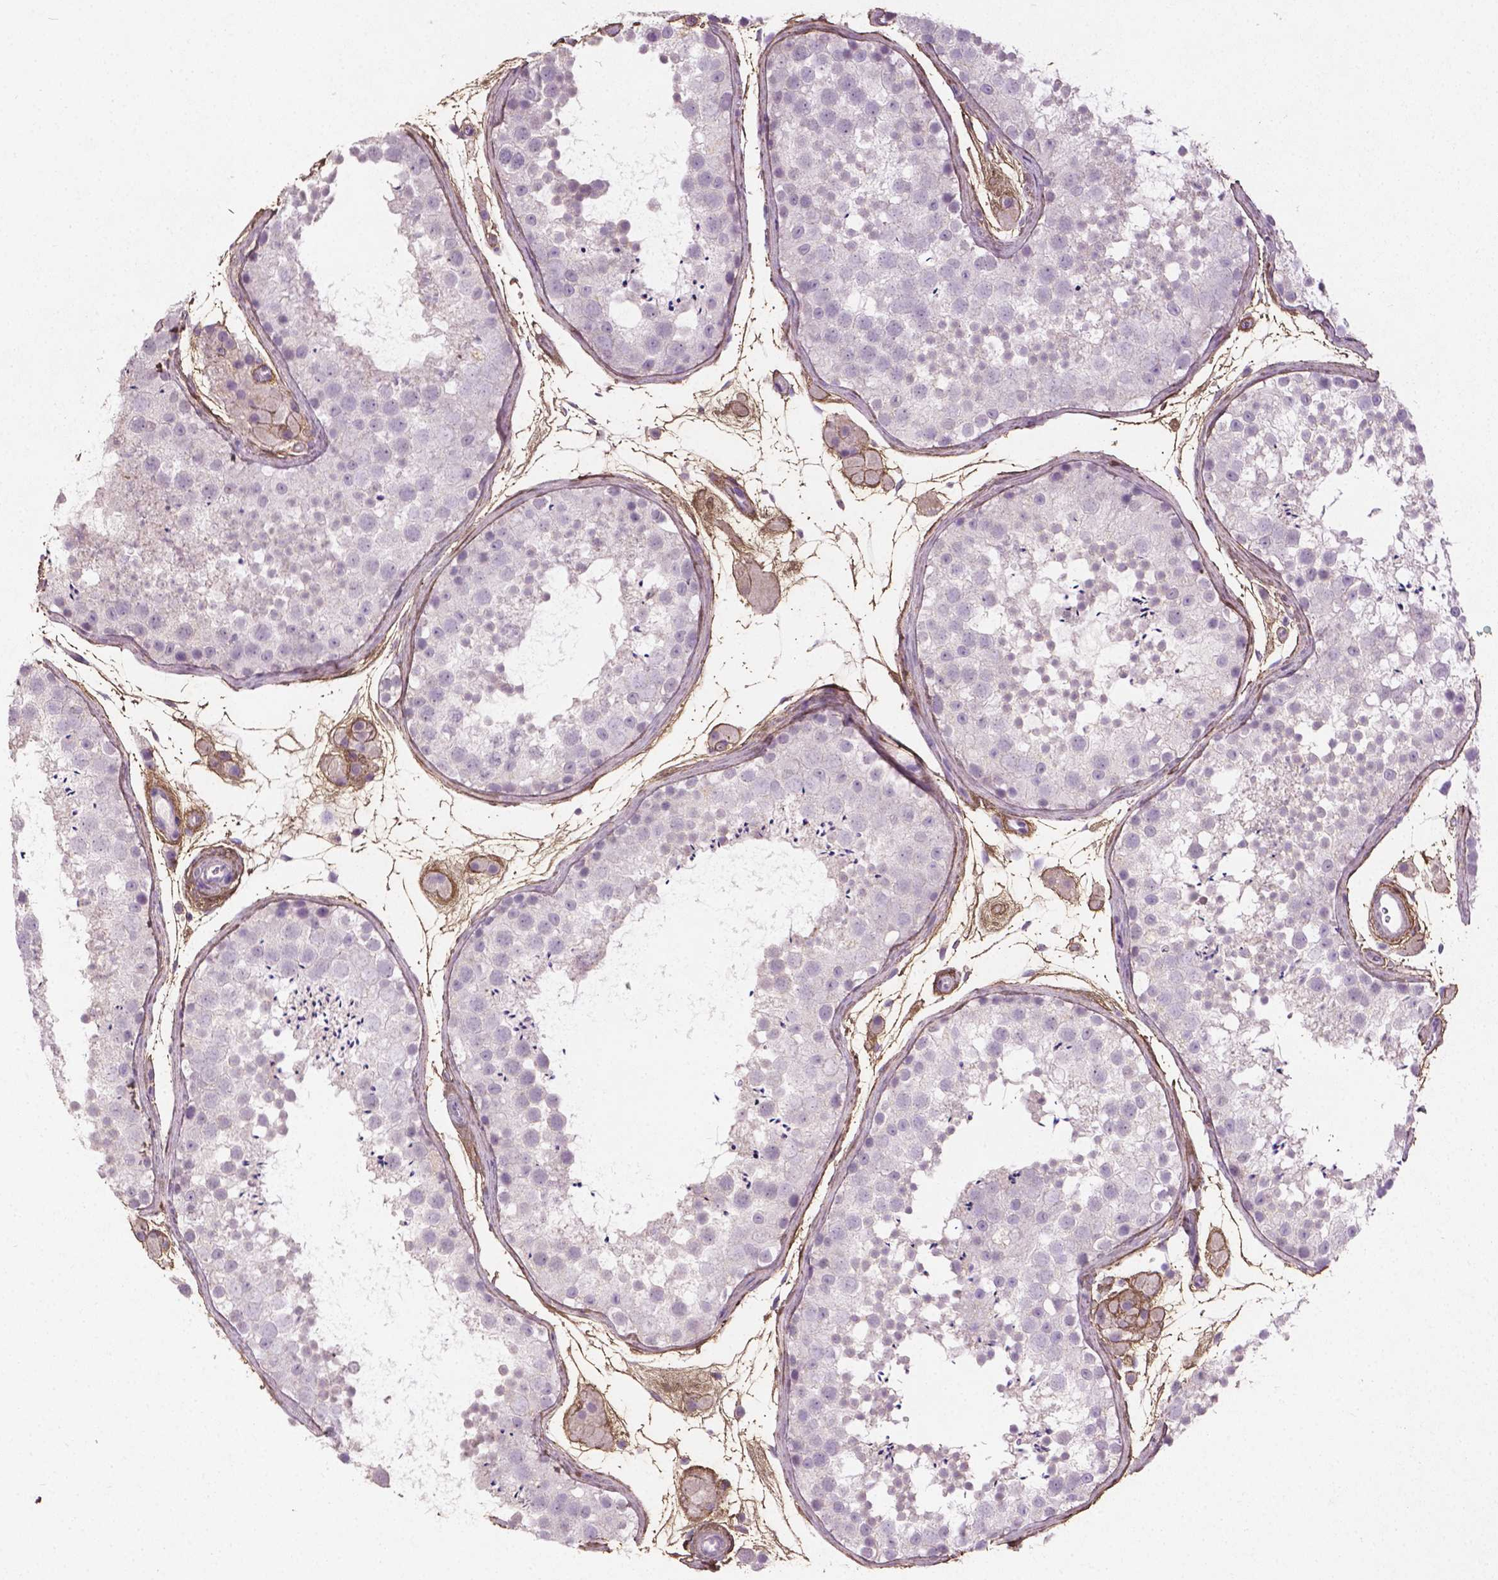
{"staining": {"intensity": "negative", "quantity": "none", "location": "none"}, "tissue": "testis", "cell_type": "Cells in seminiferous ducts", "image_type": "normal", "snomed": [{"axis": "morphology", "description": "Normal tissue, NOS"}, {"axis": "topography", "description": "Testis"}], "caption": "High power microscopy image of an immunohistochemistry (IHC) photomicrograph of unremarkable testis, revealing no significant staining in cells in seminiferous ducts.", "gene": "DLG2", "patient": {"sex": "male", "age": 41}}